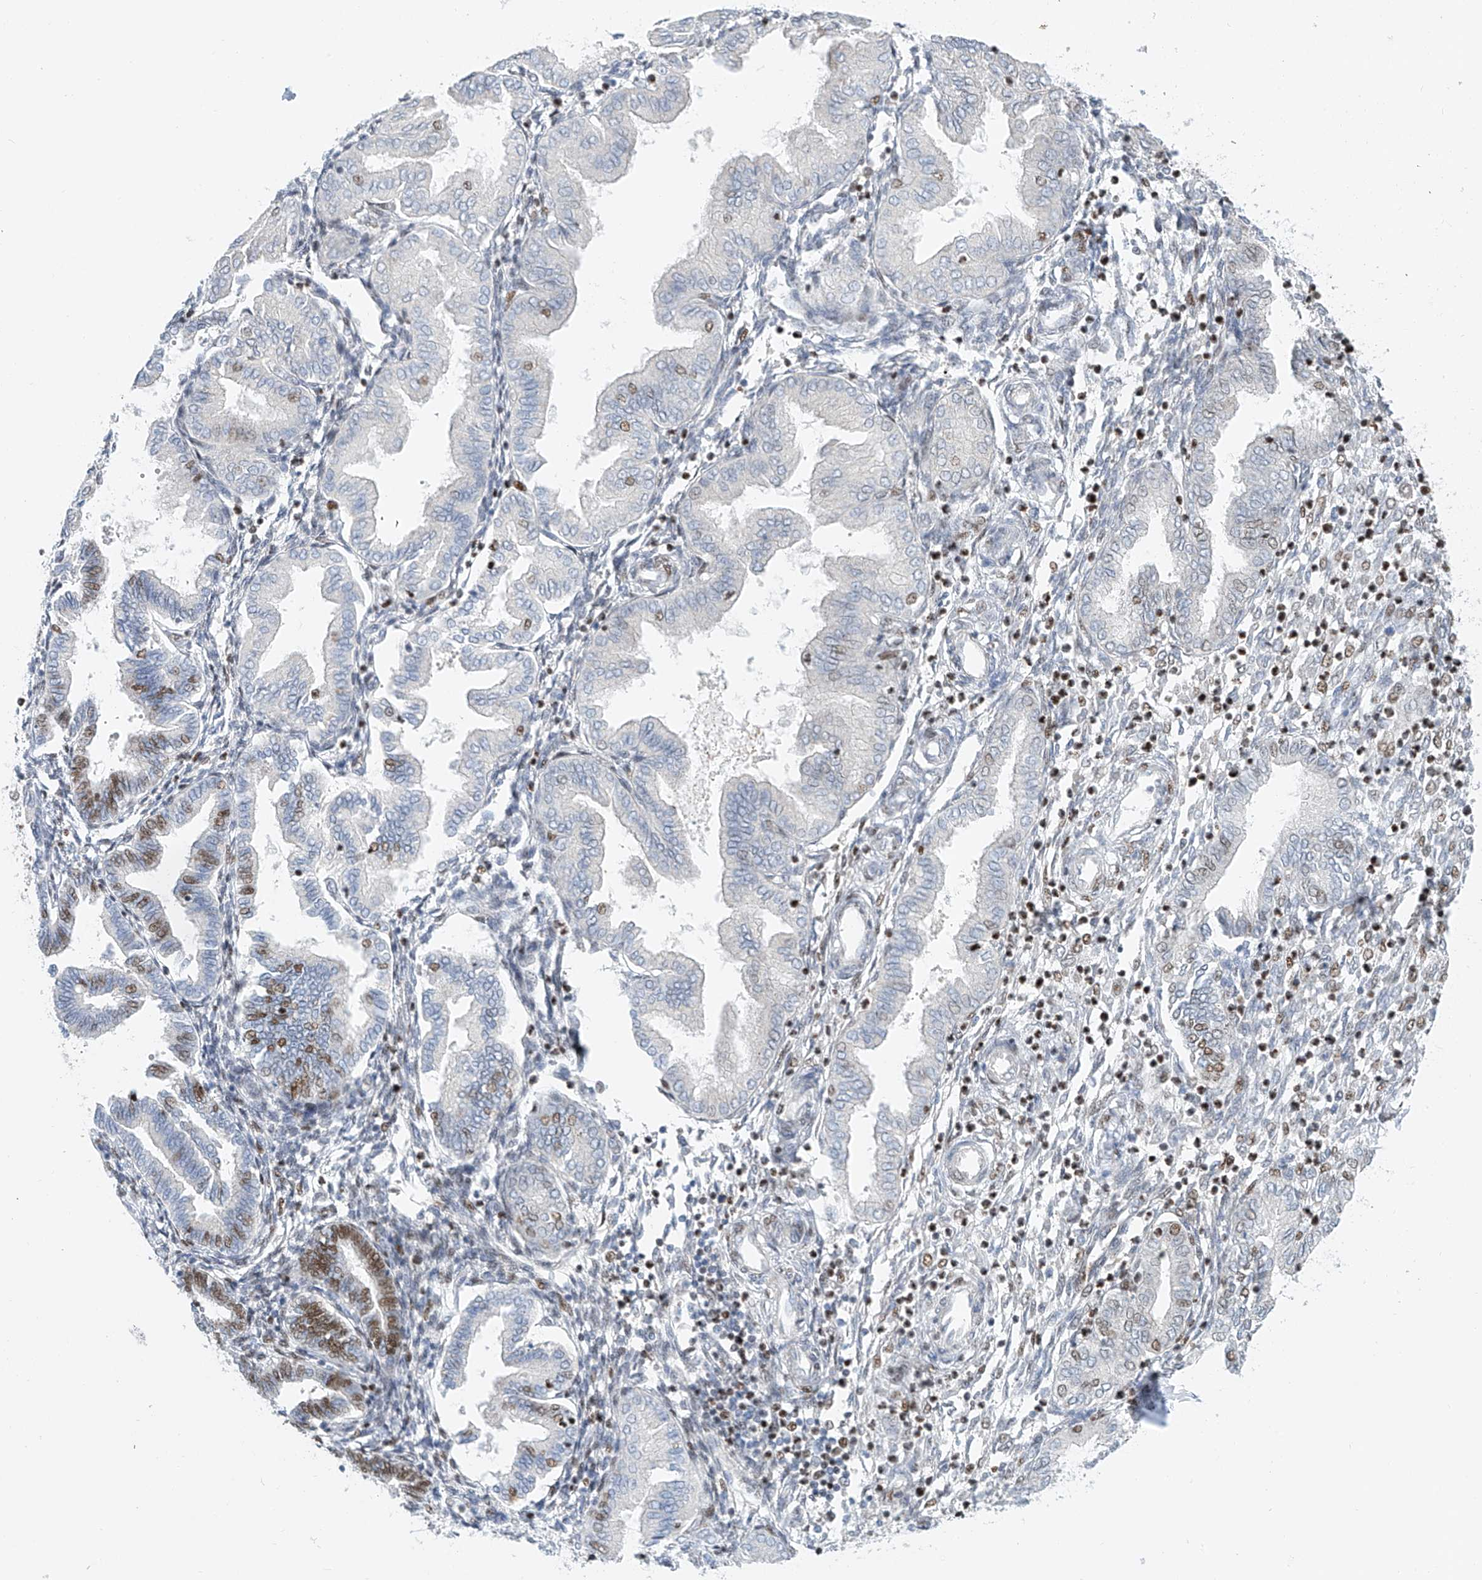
{"staining": {"intensity": "strong", "quantity": "25%-75%", "location": "nuclear"}, "tissue": "endometrium", "cell_type": "Cells in endometrial stroma", "image_type": "normal", "snomed": [{"axis": "morphology", "description": "Normal tissue, NOS"}, {"axis": "topography", "description": "Endometrium"}], "caption": "Endometrium stained with IHC reveals strong nuclear staining in about 25%-75% of cells in endometrial stroma. The staining was performed using DAB to visualize the protein expression in brown, while the nuclei were stained in blue with hematoxylin (Magnification: 20x).", "gene": "TAF4", "patient": {"sex": "female", "age": 53}}